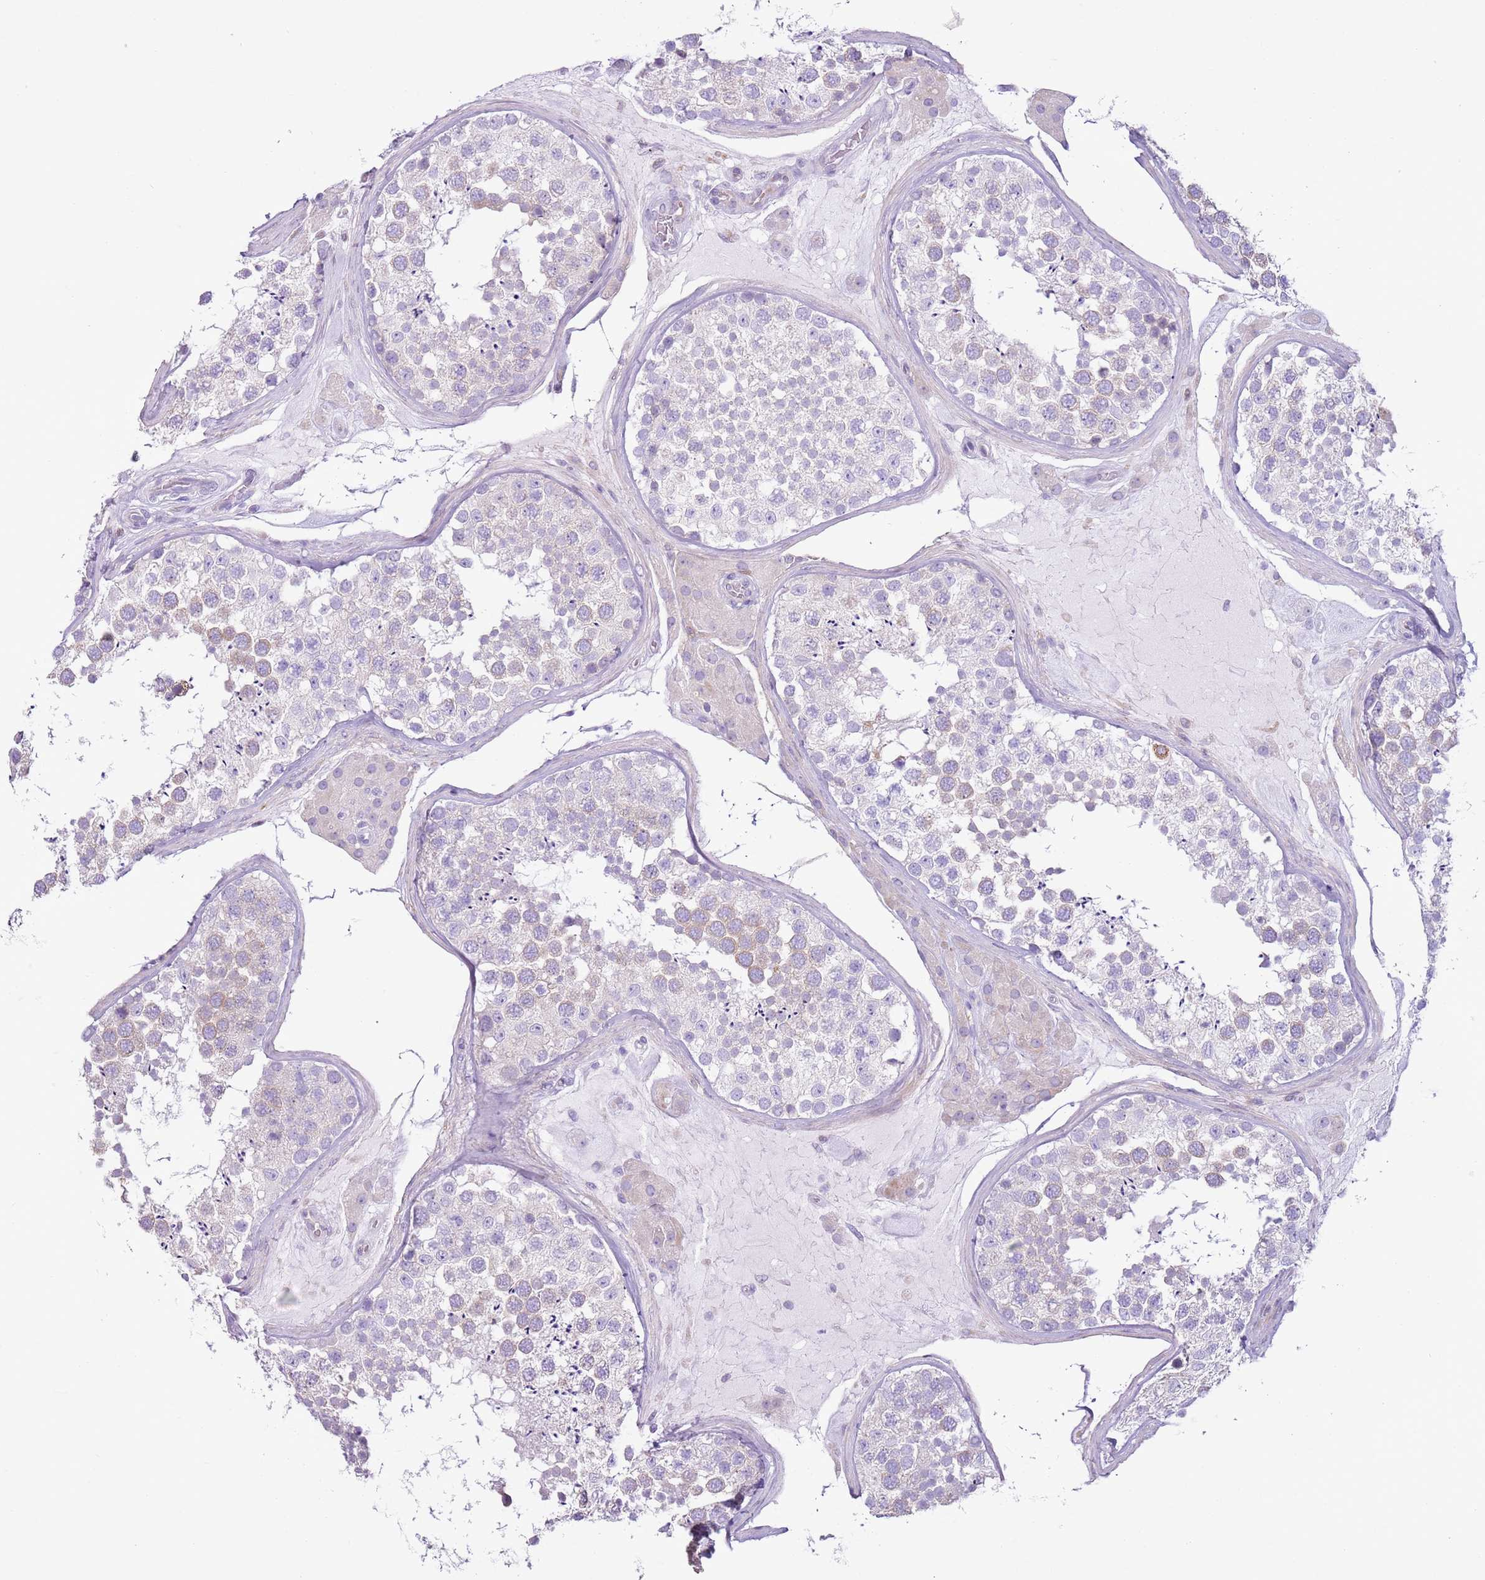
{"staining": {"intensity": "weak", "quantity": "25%-75%", "location": "cytoplasmic/membranous"}, "tissue": "testis", "cell_type": "Cells in seminiferous ducts", "image_type": "normal", "snomed": [{"axis": "morphology", "description": "Normal tissue, NOS"}, {"axis": "topography", "description": "Testis"}], "caption": "Protein staining by IHC demonstrates weak cytoplasmic/membranous expression in about 25%-75% of cells in seminiferous ducts in normal testis.", "gene": "OAF", "patient": {"sex": "male", "age": 46}}